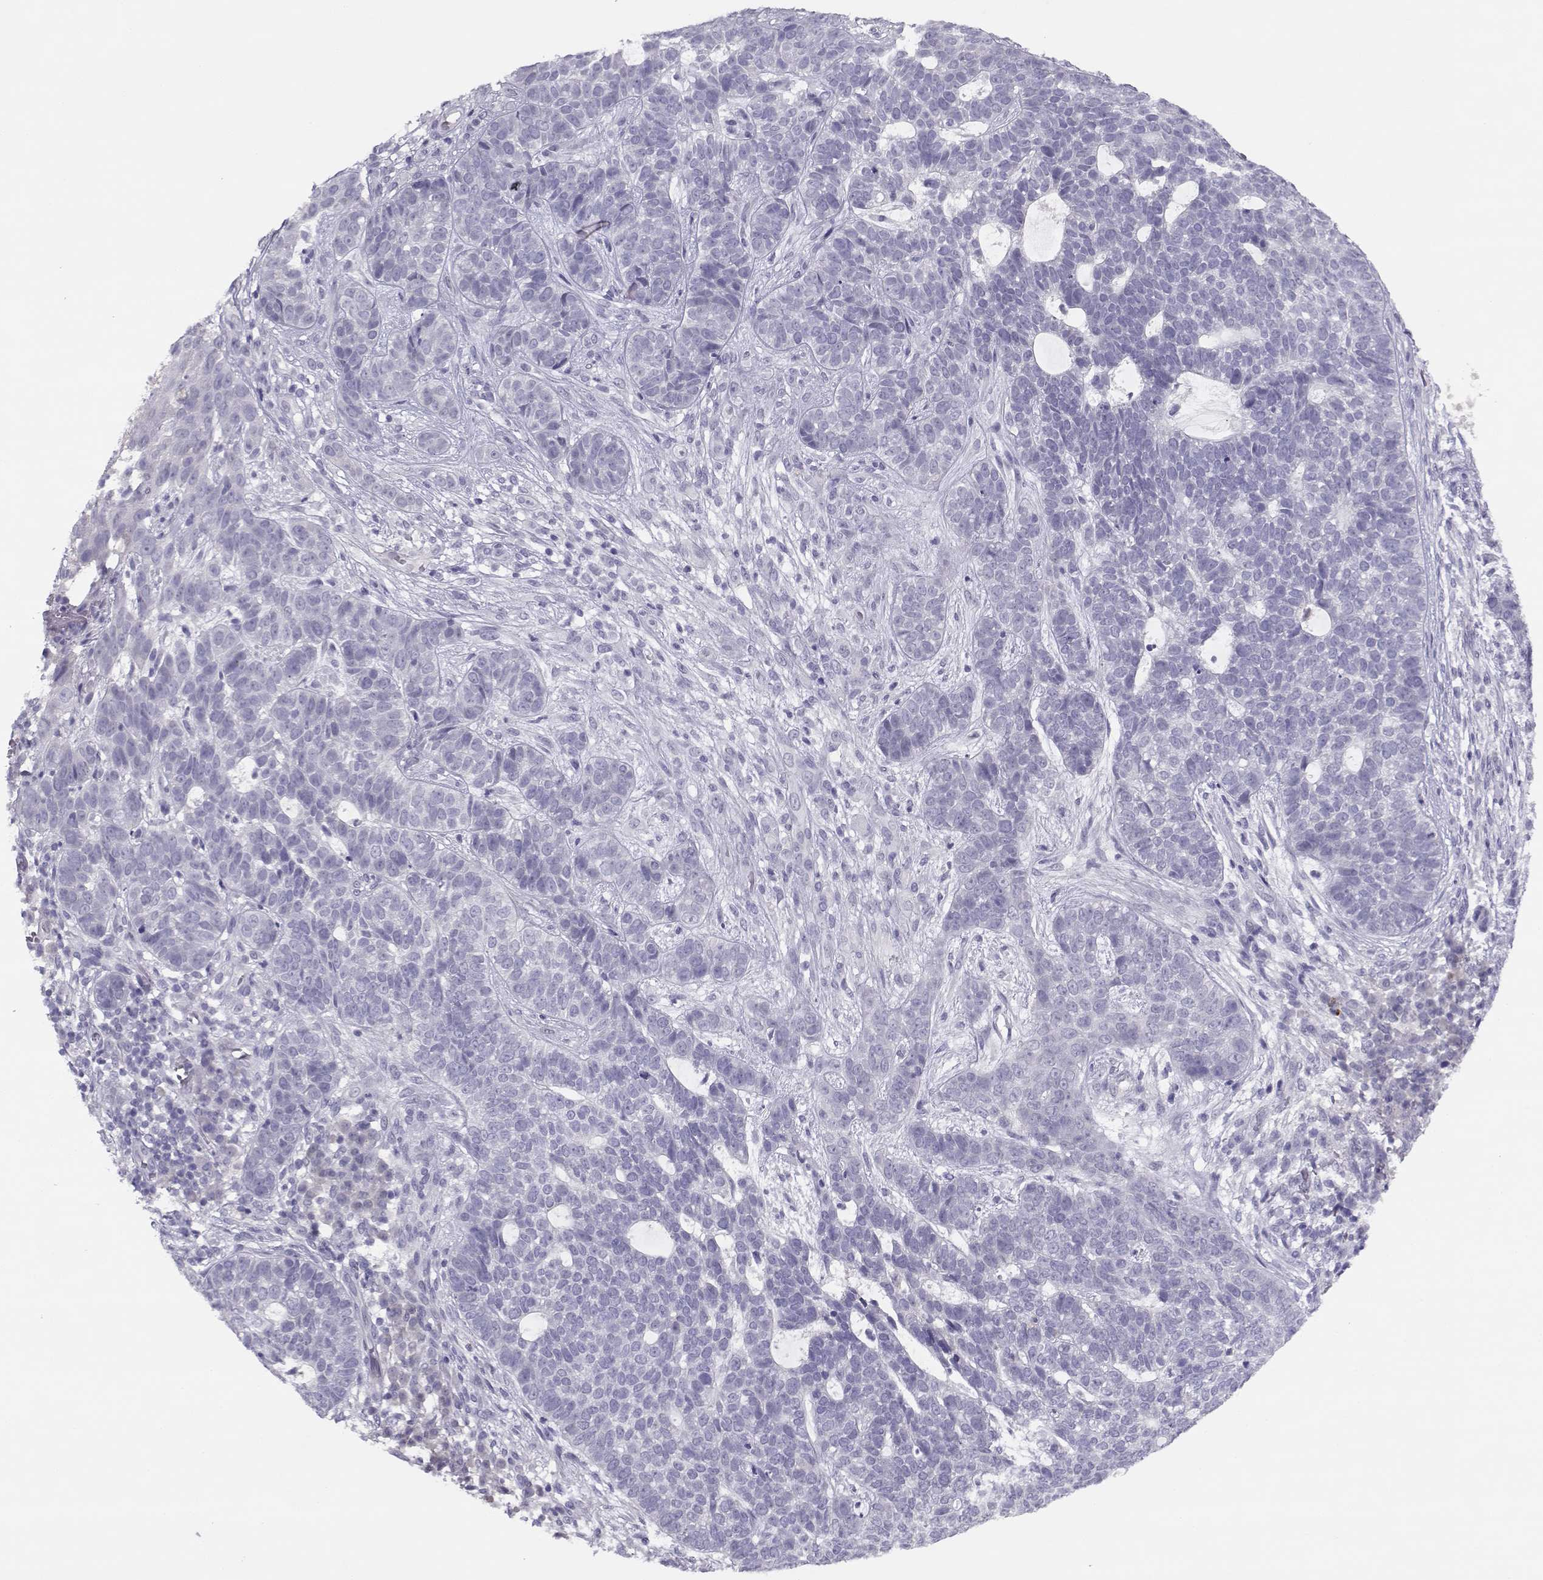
{"staining": {"intensity": "negative", "quantity": "none", "location": "none"}, "tissue": "skin cancer", "cell_type": "Tumor cells", "image_type": "cancer", "snomed": [{"axis": "morphology", "description": "Basal cell carcinoma"}, {"axis": "topography", "description": "Skin"}], "caption": "IHC photomicrograph of human basal cell carcinoma (skin) stained for a protein (brown), which shows no expression in tumor cells.", "gene": "CFAP77", "patient": {"sex": "female", "age": 69}}